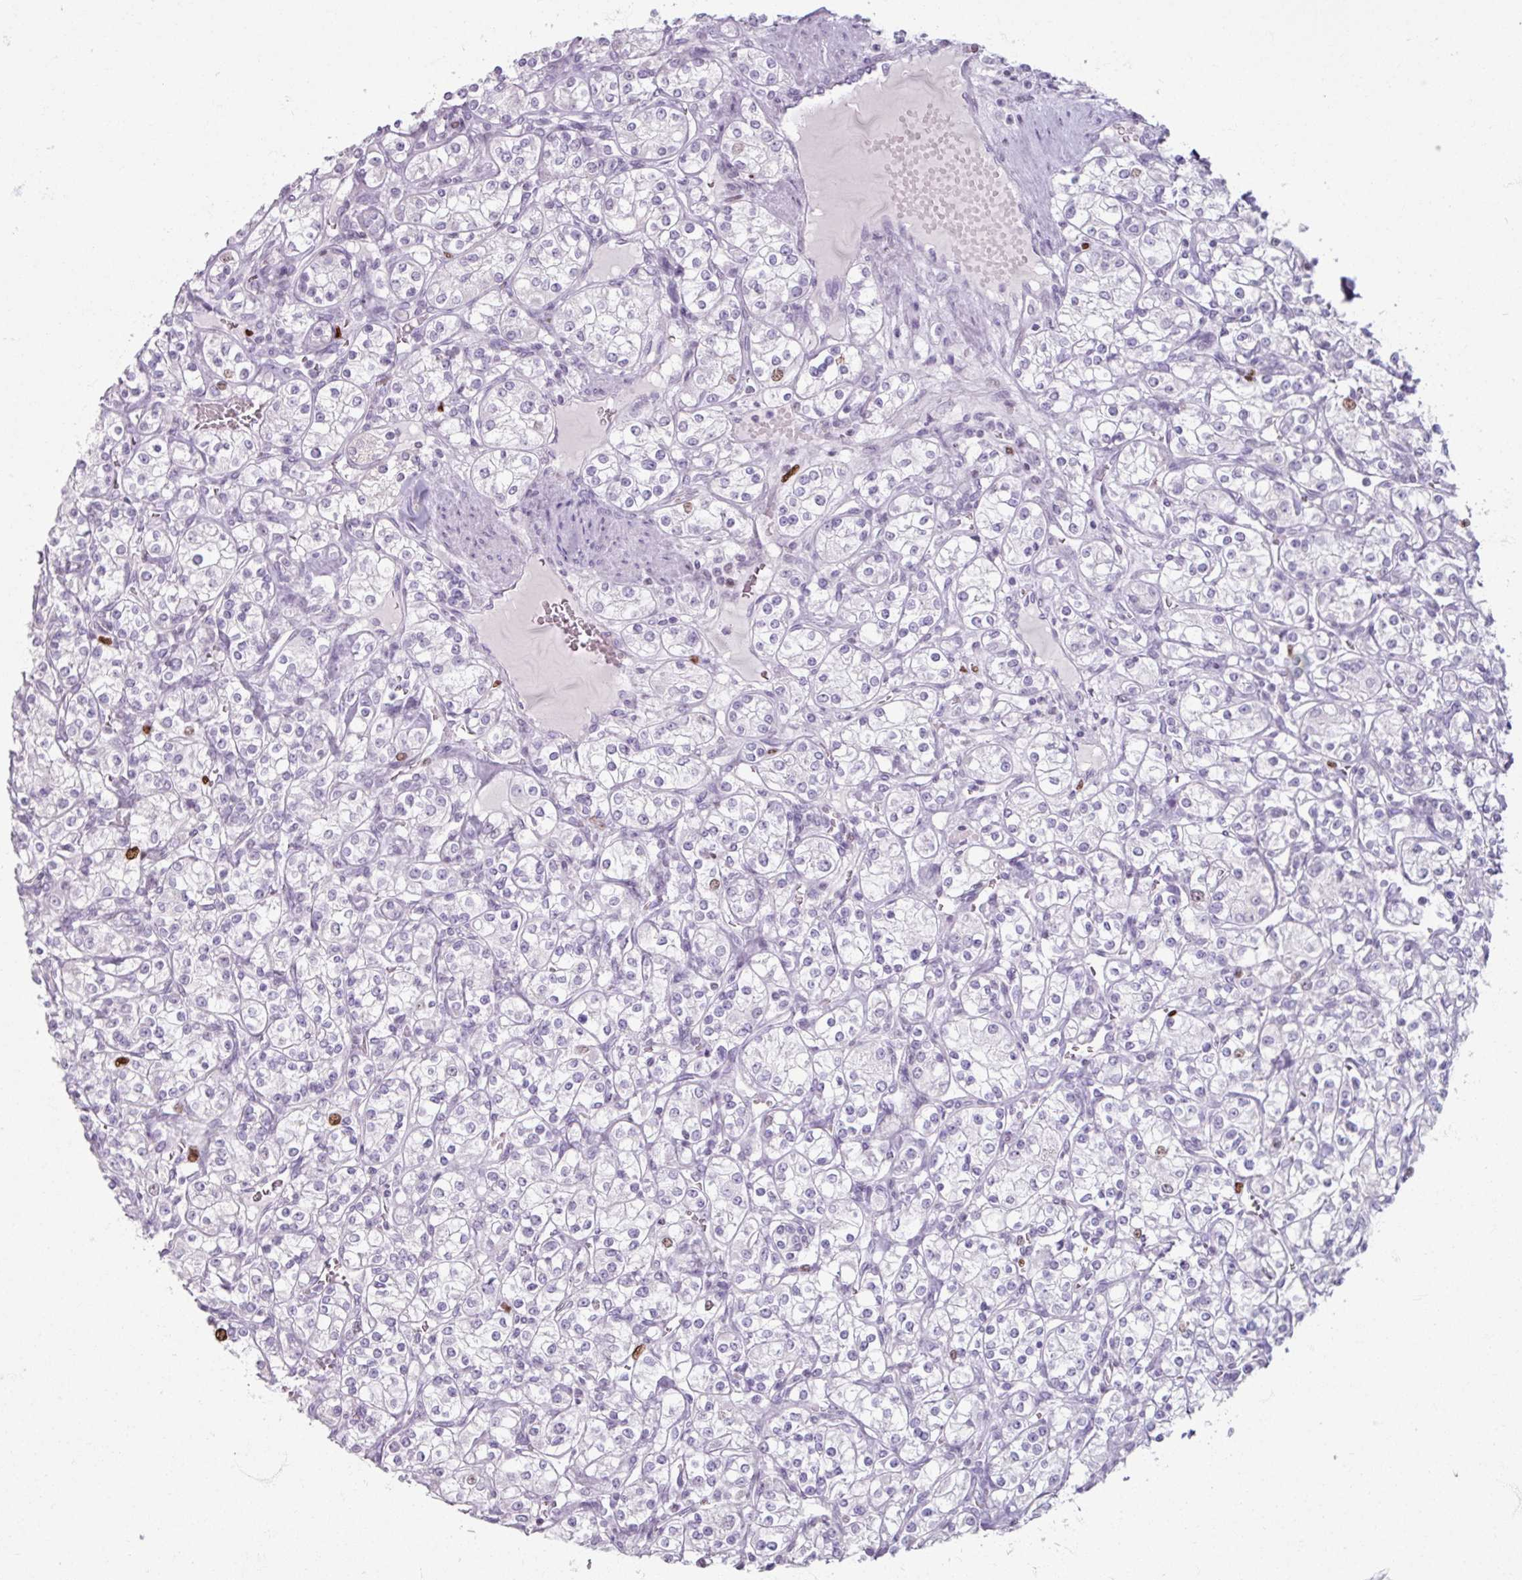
{"staining": {"intensity": "moderate", "quantity": "<25%", "location": "nuclear"}, "tissue": "renal cancer", "cell_type": "Tumor cells", "image_type": "cancer", "snomed": [{"axis": "morphology", "description": "Adenocarcinoma, NOS"}, {"axis": "topography", "description": "Kidney"}], "caption": "Immunohistochemistry (IHC) micrograph of human adenocarcinoma (renal) stained for a protein (brown), which shows low levels of moderate nuclear staining in about <25% of tumor cells.", "gene": "ATAD2", "patient": {"sex": "male", "age": 77}}